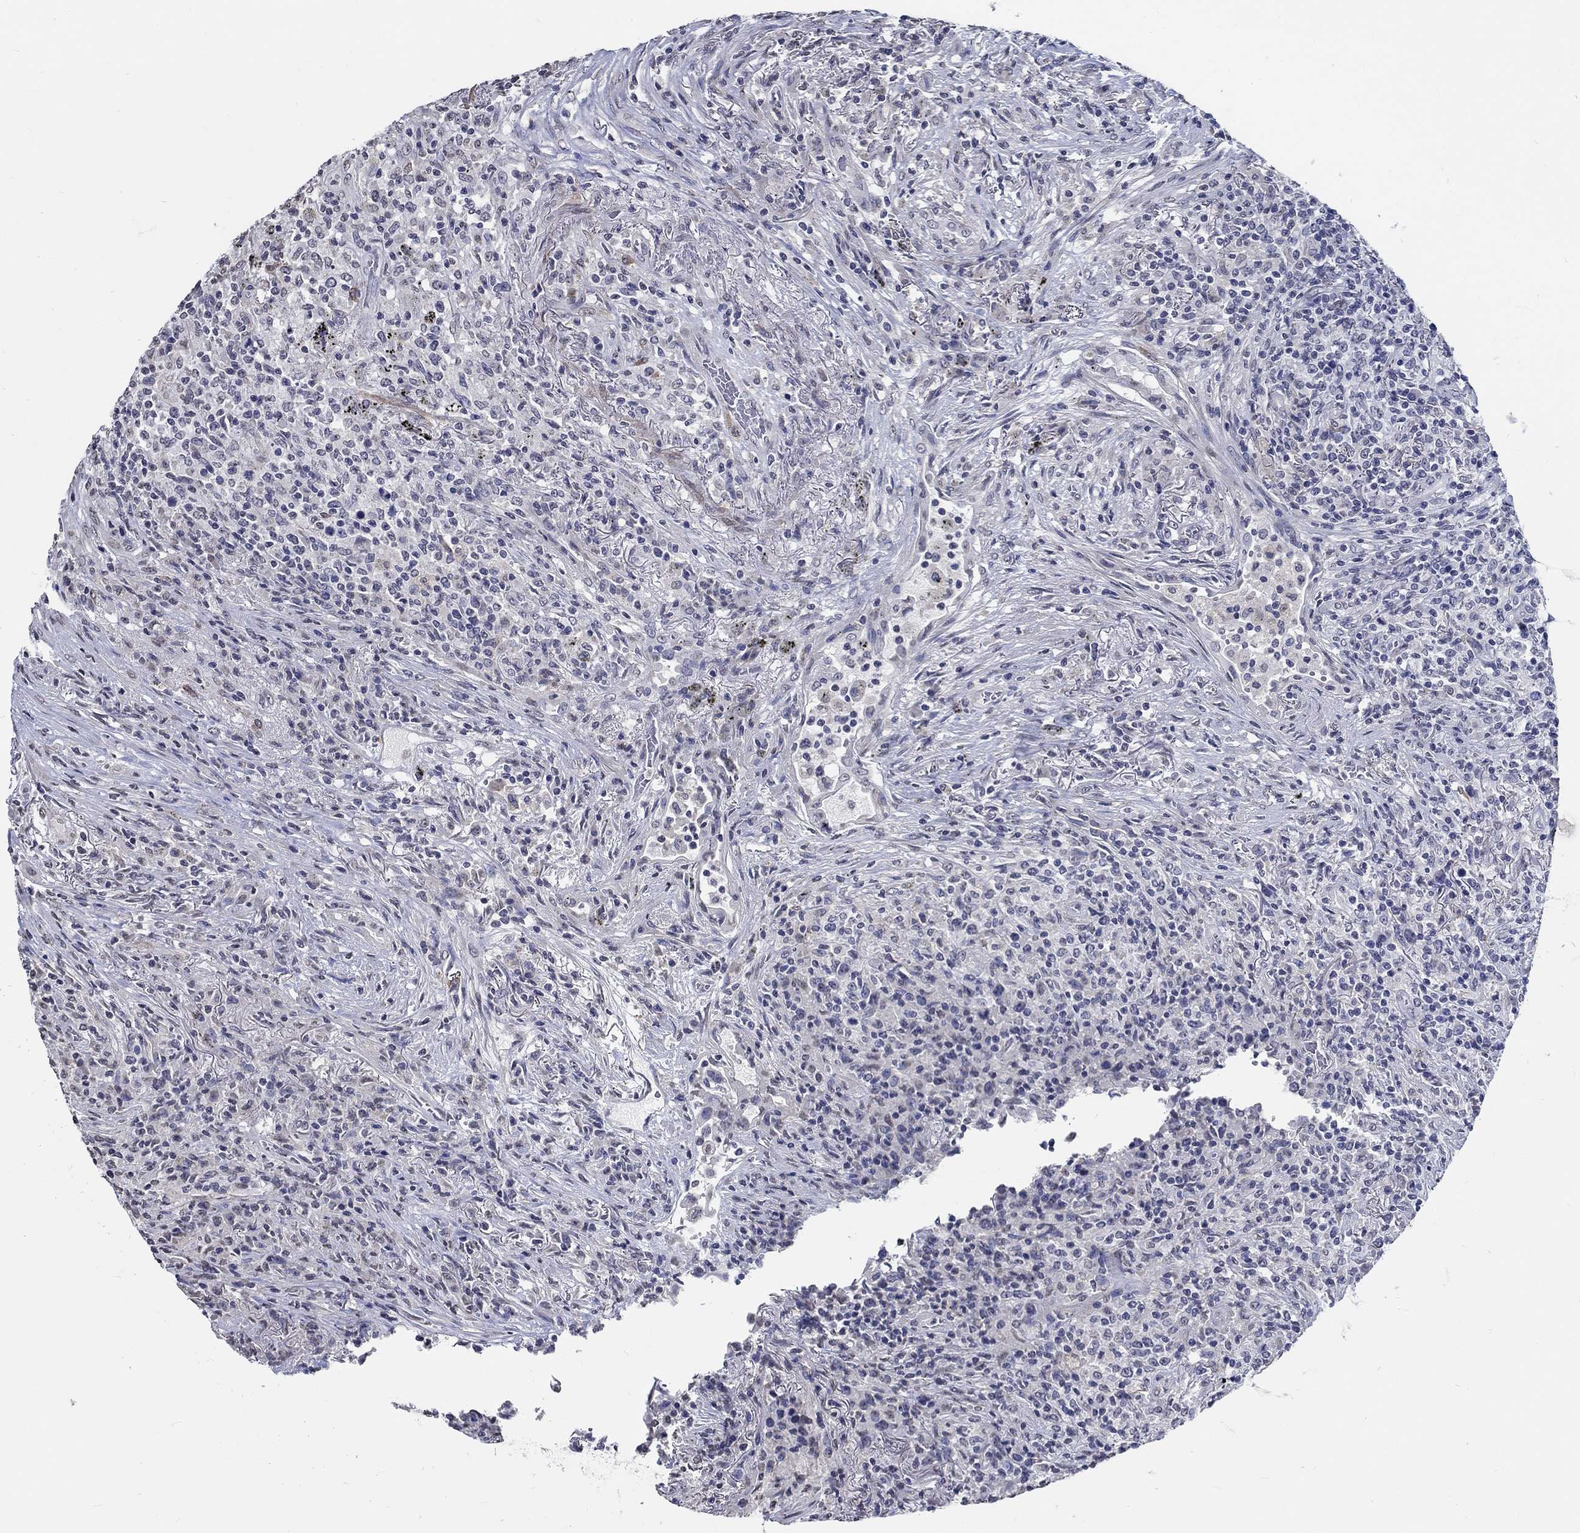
{"staining": {"intensity": "negative", "quantity": "none", "location": "none"}, "tissue": "lymphoma", "cell_type": "Tumor cells", "image_type": "cancer", "snomed": [{"axis": "morphology", "description": "Malignant lymphoma, non-Hodgkin's type, High grade"}, {"axis": "topography", "description": "Lung"}], "caption": "Tumor cells are negative for protein expression in human high-grade malignant lymphoma, non-Hodgkin's type.", "gene": "PDE1B", "patient": {"sex": "male", "age": 79}}